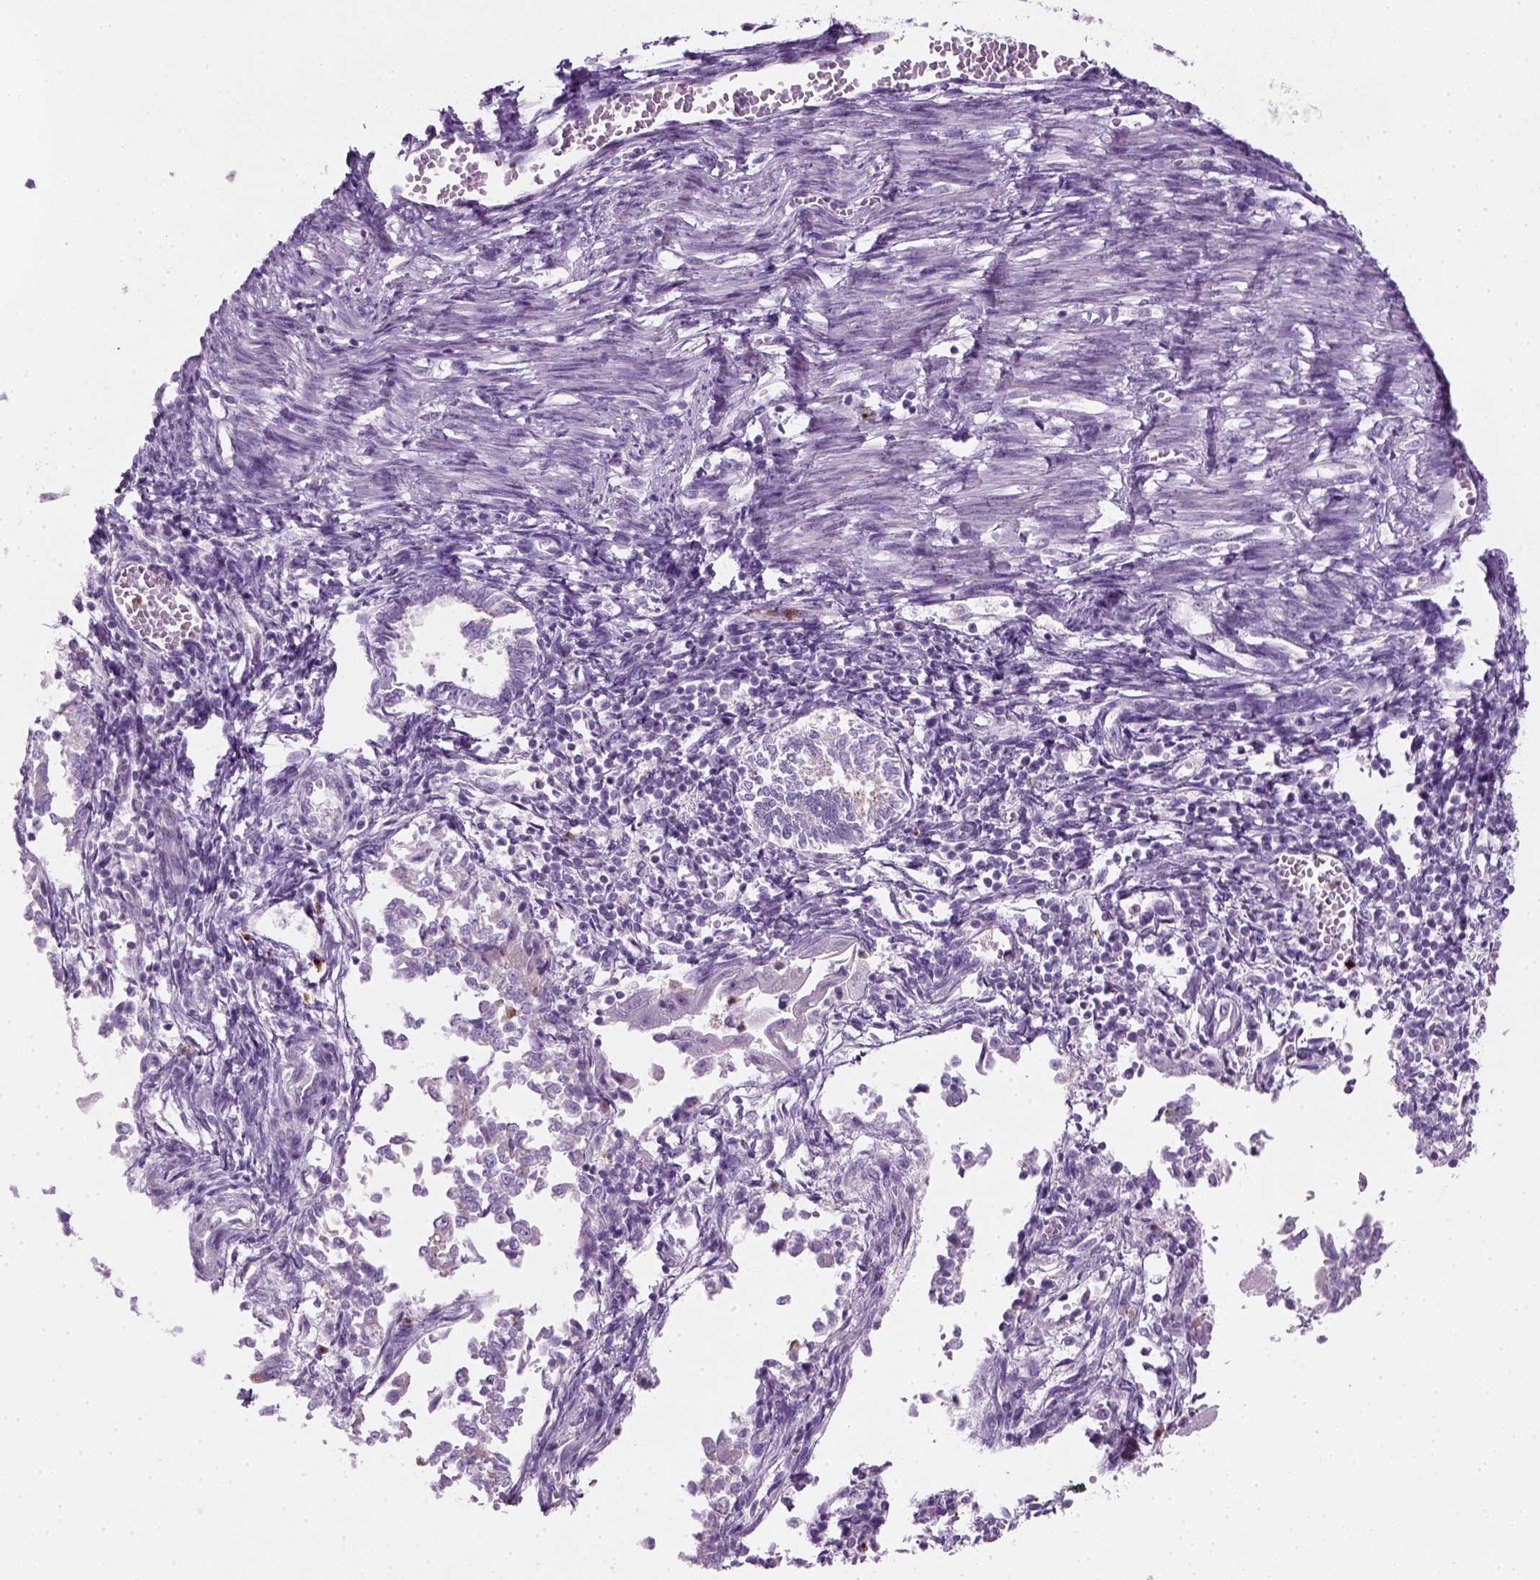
{"staining": {"intensity": "negative", "quantity": "none", "location": "none"}, "tissue": "endometrial cancer", "cell_type": "Tumor cells", "image_type": "cancer", "snomed": [{"axis": "morphology", "description": "Adenocarcinoma, NOS"}, {"axis": "topography", "description": "Endometrium"}], "caption": "An immunohistochemistry histopathology image of endometrial cancer (adenocarcinoma) is shown. There is no staining in tumor cells of endometrial cancer (adenocarcinoma). (DAB (3,3'-diaminobenzidine) IHC visualized using brightfield microscopy, high magnification).", "gene": "IL4", "patient": {"sex": "female", "age": 65}}